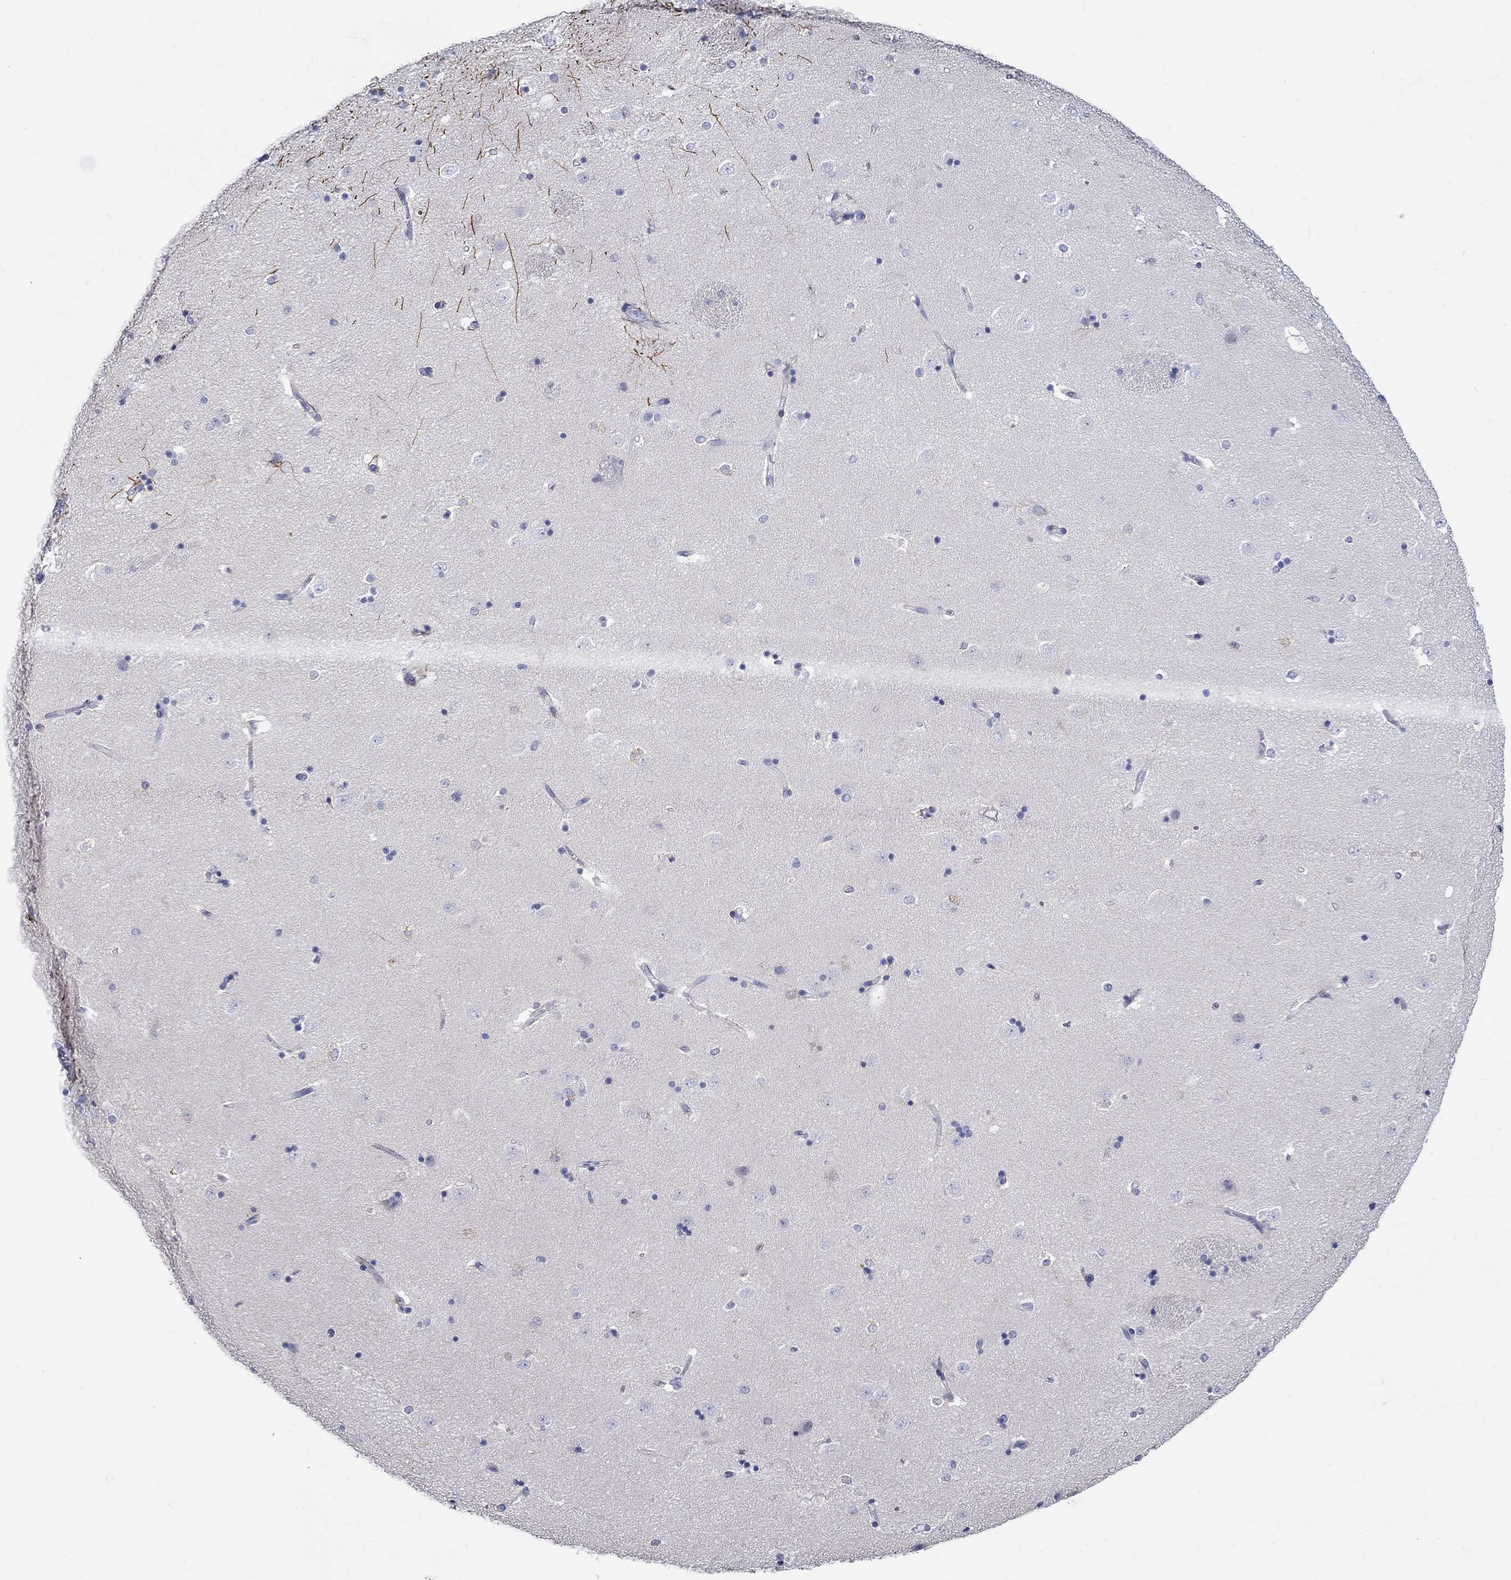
{"staining": {"intensity": "strong", "quantity": "<25%", "location": "cytoplasmic/membranous"}, "tissue": "caudate", "cell_type": "Glial cells", "image_type": "normal", "snomed": [{"axis": "morphology", "description": "Normal tissue, NOS"}, {"axis": "topography", "description": "Lateral ventricle wall"}], "caption": "Immunohistochemistry of normal human caudate shows medium levels of strong cytoplasmic/membranous positivity in about <25% of glial cells.", "gene": "CRYGS", "patient": {"sex": "male", "age": 51}}